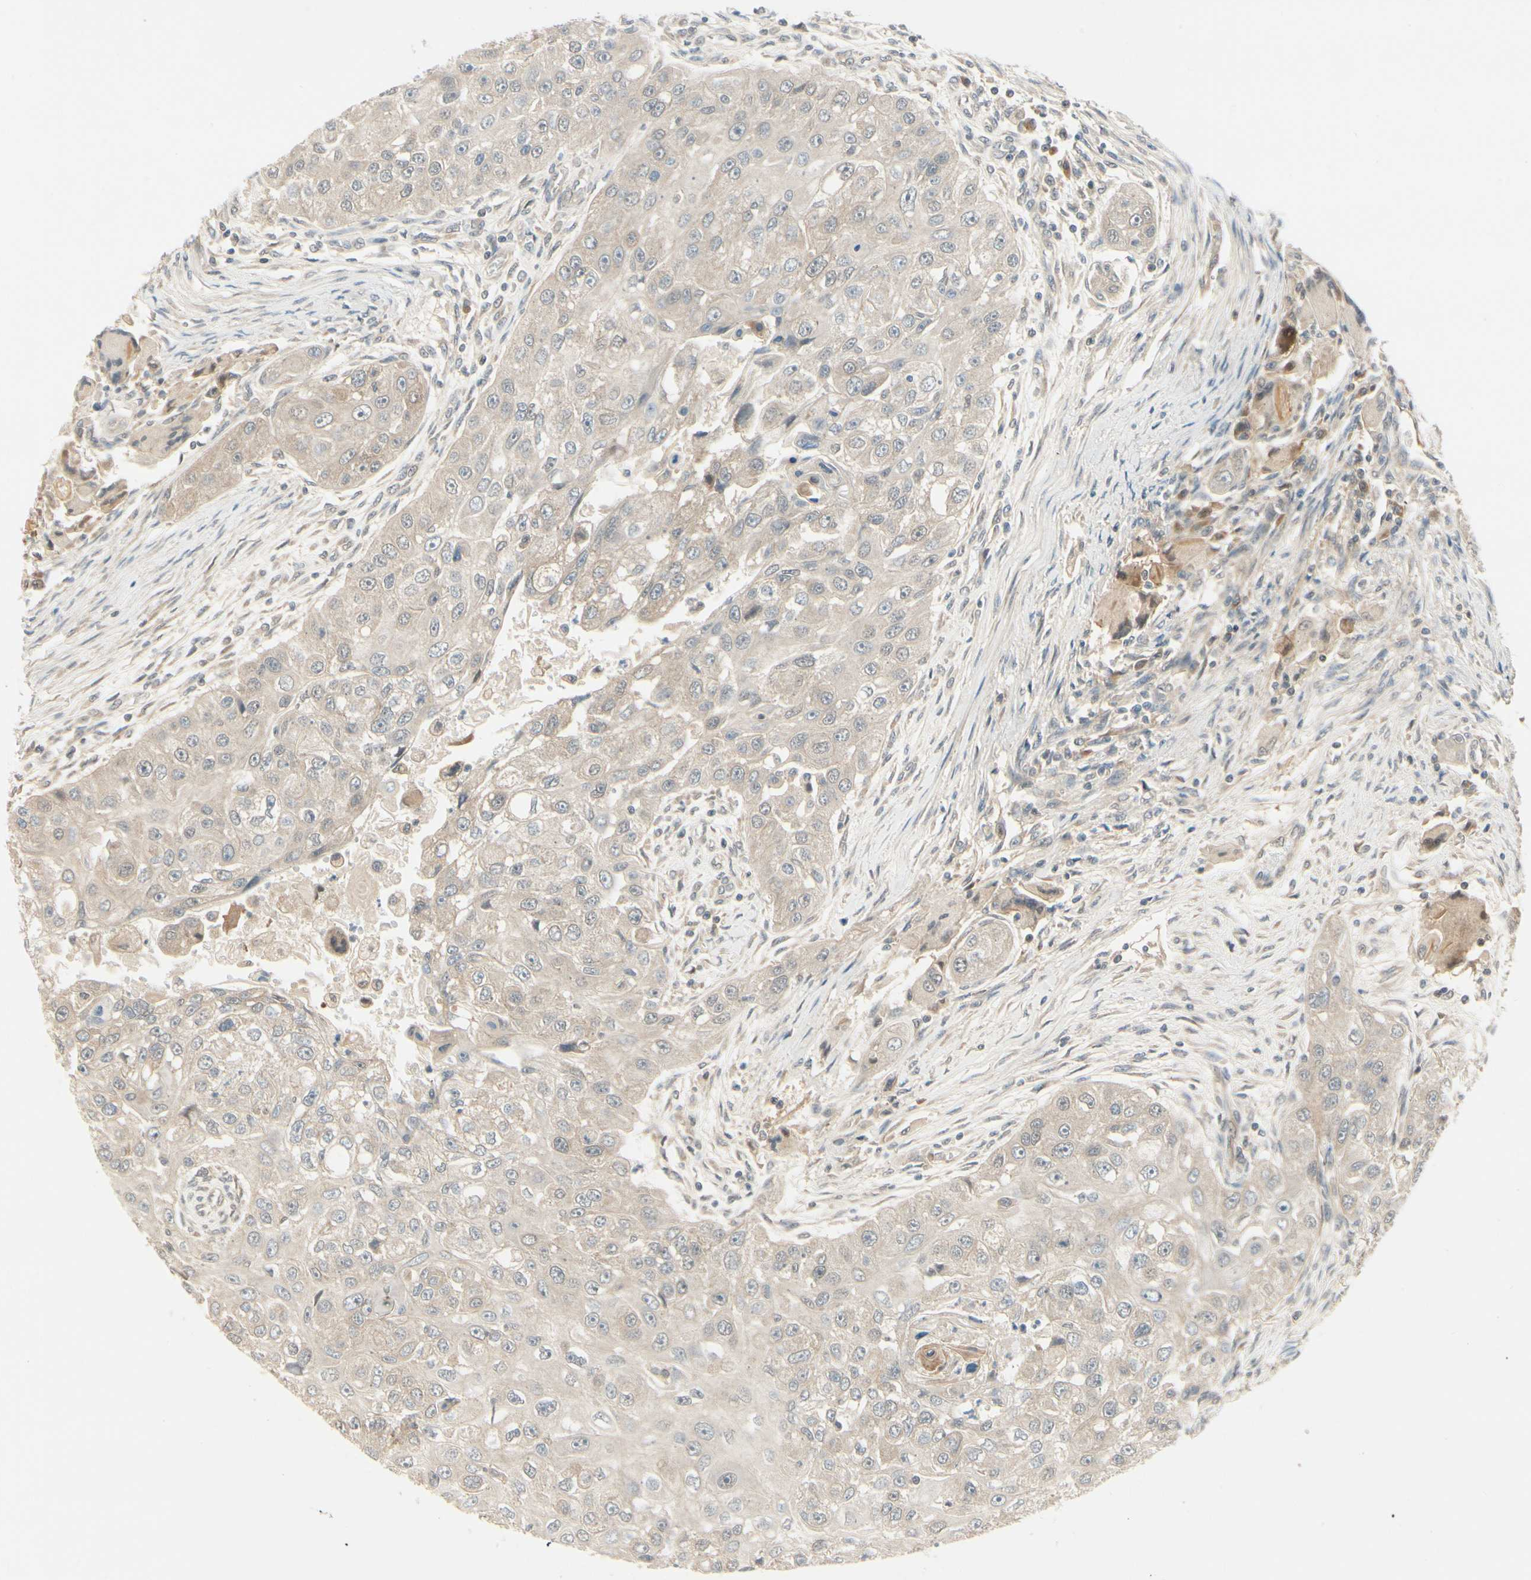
{"staining": {"intensity": "negative", "quantity": "none", "location": "none"}, "tissue": "head and neck cancer", "cell_type": "Tumor cells", "image_type": "cancer", "snomed": [{"axis": "morphology", "description": "Normal tissue, NOS"}, {"axis": "morphology", "description": "Squamous cell carcinoma, NOS"}, {"axis": "topography", "description": "Skeletal muscle"}, {"axis": "topography", "description": "Head-Neck"}], "caption": "This is a histopathology image of immunohistochemistry staining of squamous cell carcinoma (head and neck), which shows no positivity in tumor cells.", "gene": "EPHB3", "patient": {"sex": "male", "age": 51}}